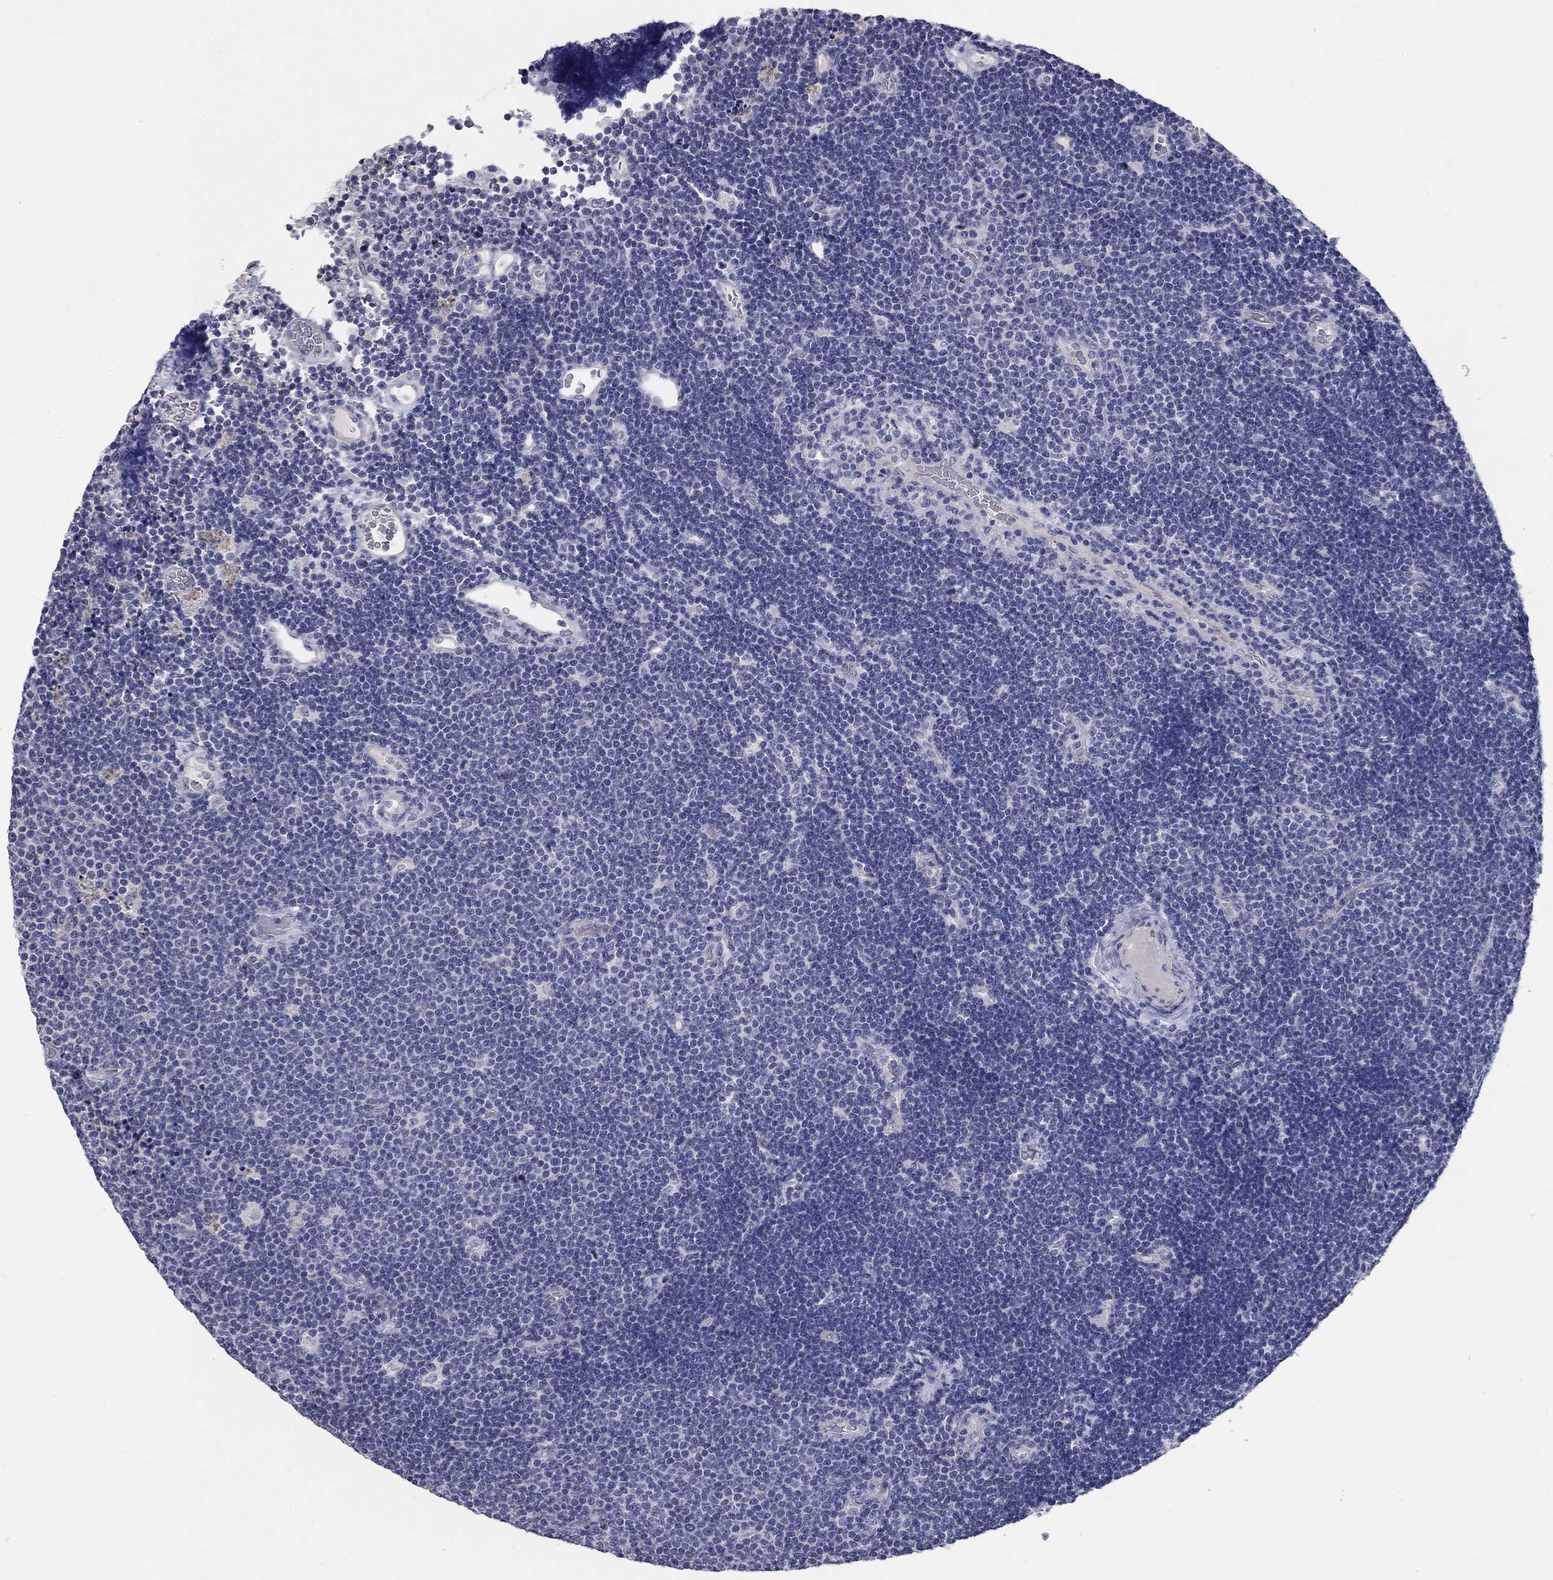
{"staining": {"intensity": "negative", "quantity": "none", "location": "none"}, "tissue": "lymphoma", "cell_type": "Tumor cells", "image_type": "cancer", "snomed": [{"axis": "morphology", "description": "Malignant lymphoma, non-Hodgkin's type, Low grade"}, {"axis": "topography", "description": "Brain"}], "caption": "Tumor cells are negative for brown protein staining in malignant lymphoma, non-Hodgkin's type (low-grade).", "gene": "SYT12", "patient": {"sex": "female", "age": 66}}